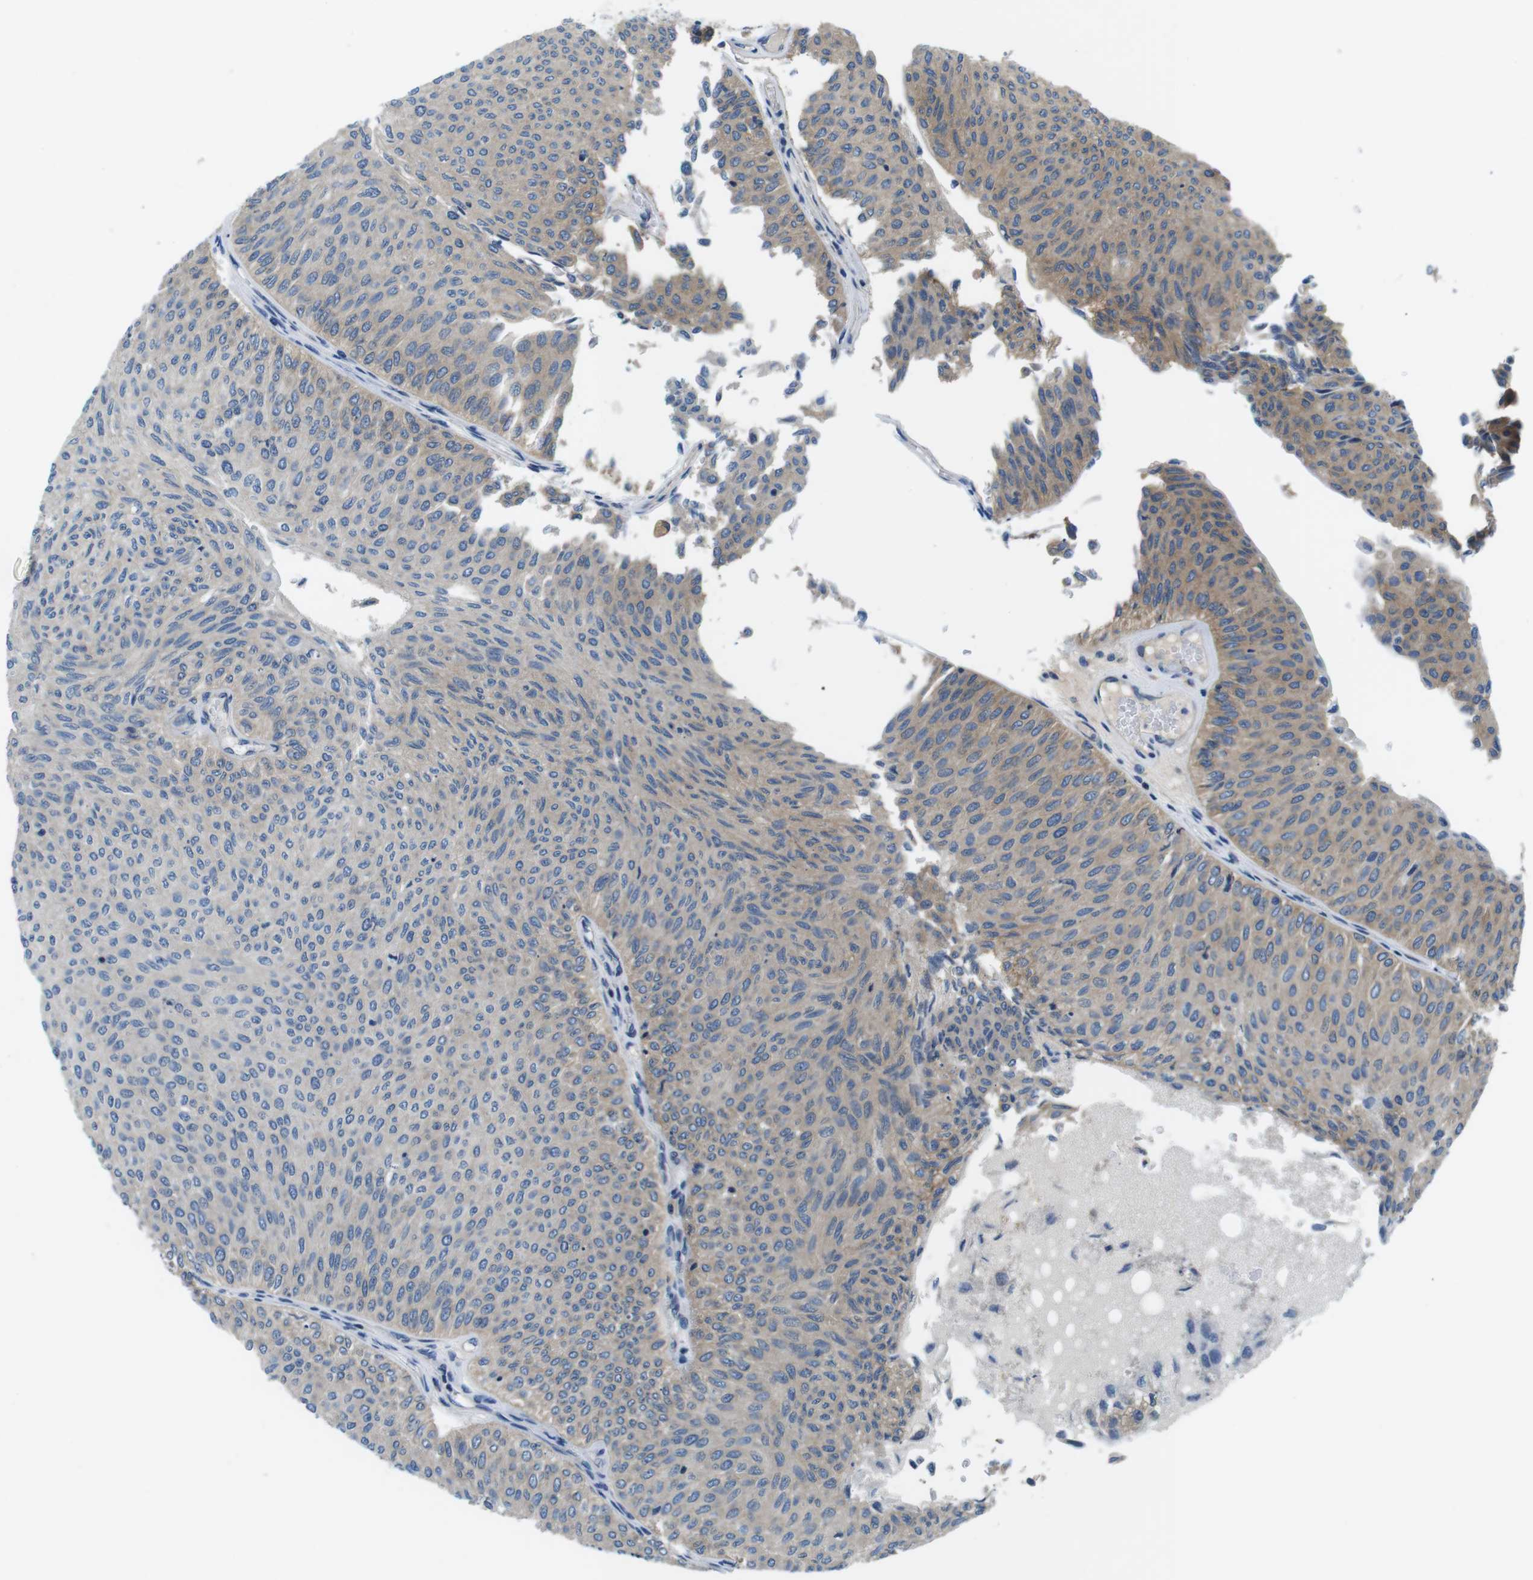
{"staining": {"intensity": "weak", "quantity": ">75%", "location": "cytoplasmic/membranous"}, "tissue": "urothelial cancer", "cell_type": "Tumor cells", "image_type": "cancer", "snomed": [{"axis": "morphology", "description": "Urothelial carcinoma, Low grade"}, {"axis": "topography", "description": "Urinary bladder"}], "caption": "Urothelial cancer stained with a protein marker shows weak staining in tumor cells.", "gene": "DENND4C", "patient": {"sex": "male", "age": 78}}